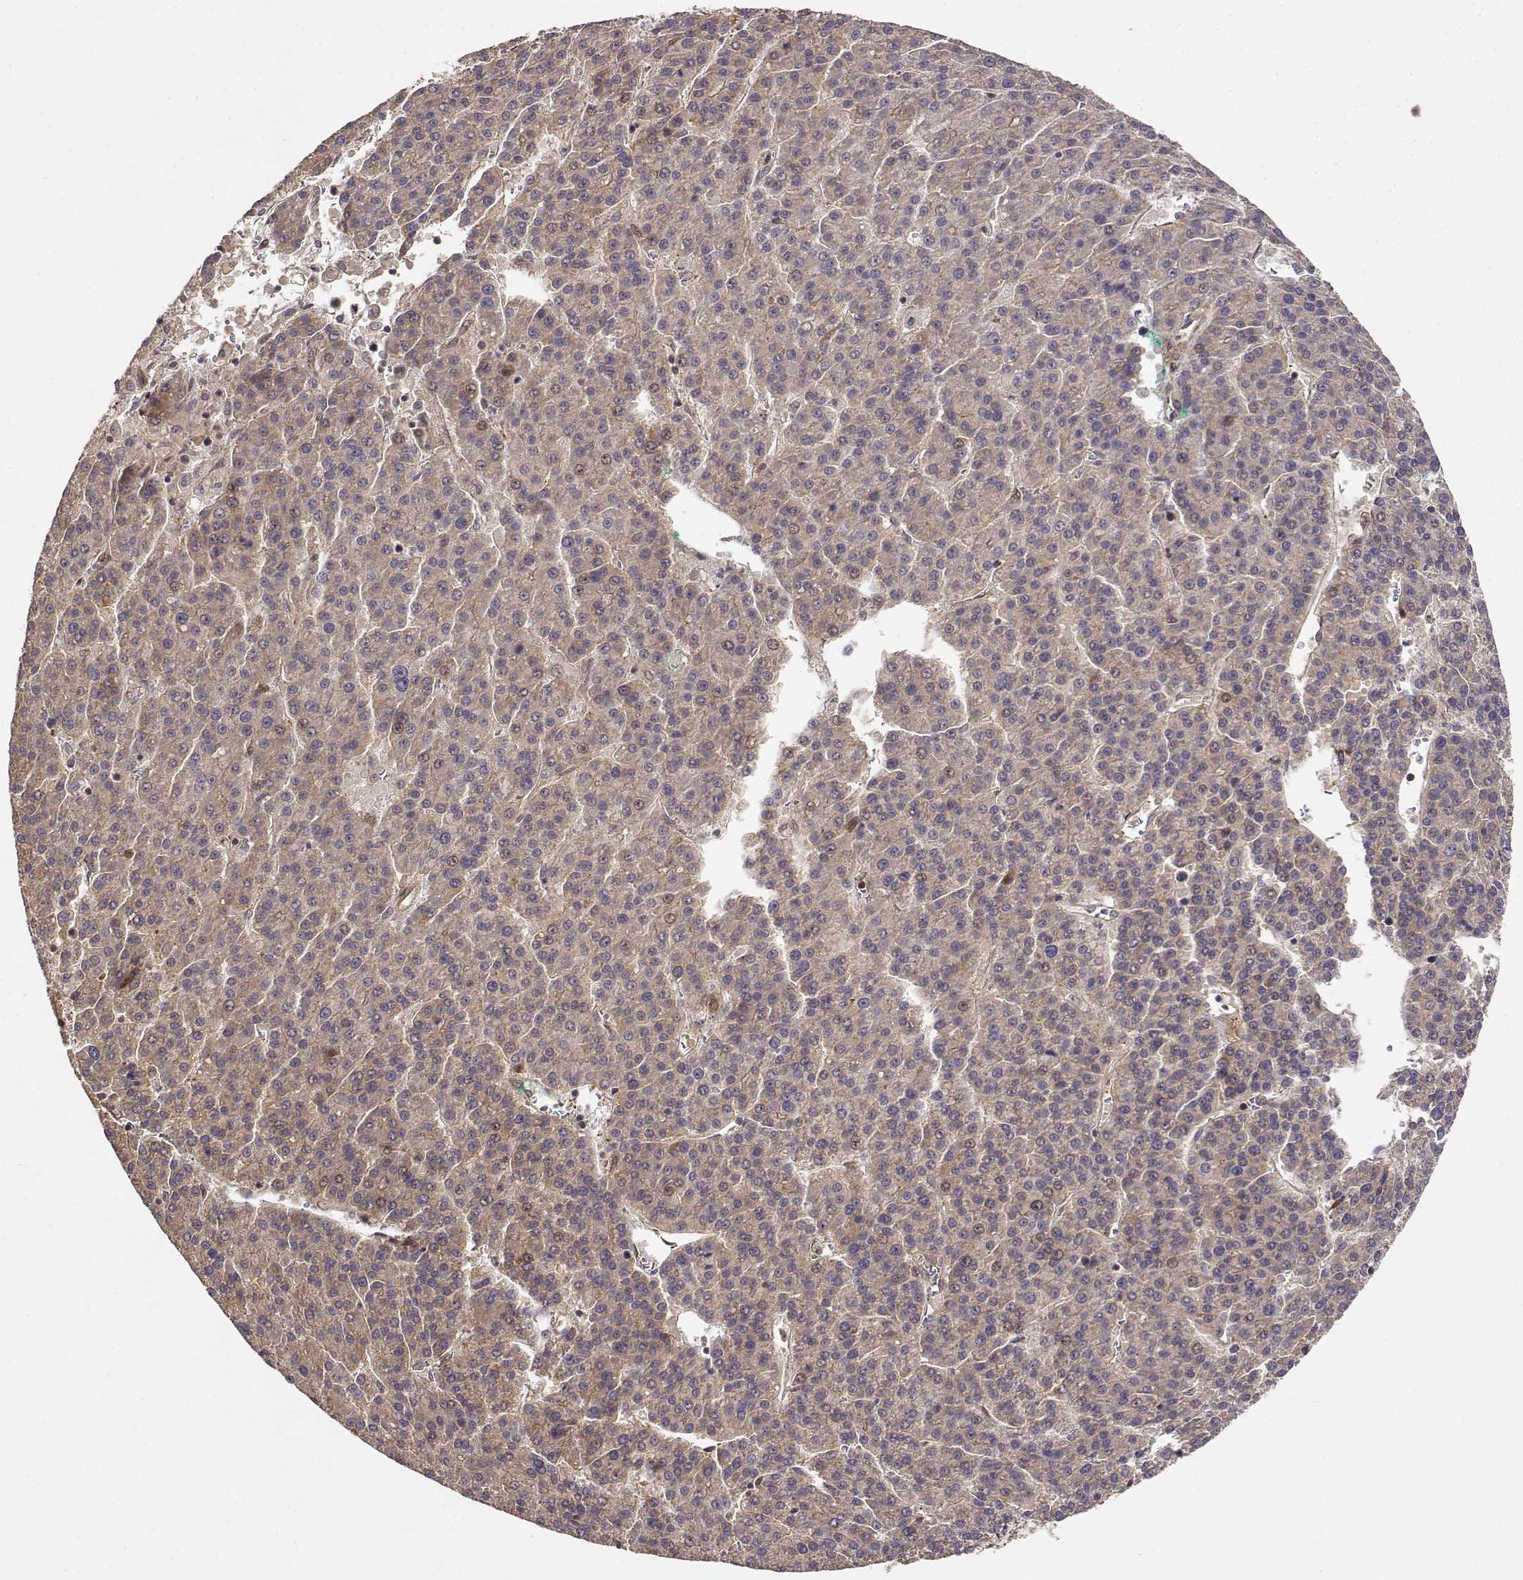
{"staining": {"intensity": "weak", "quantity": ">75%", "location": "cytoplasmic/membranous"}, "tissue": "liver cancer", "cell_type": "Tumor cells", "image_type": "cancer", "snomed": [{"axis": "morphology", "description": "Carcinoma, Hepatocellular, NOS"}, {"axis": "topography", "description": "Liver"}], "caption": "This is a photomicrograph of immunohistochemistry staining of liver cancer, which shows weak expression in the cytoplasmic/membranous of tumor cells.", "gene": "PICK1", "patient": {"sex": "female", "age": 58}}